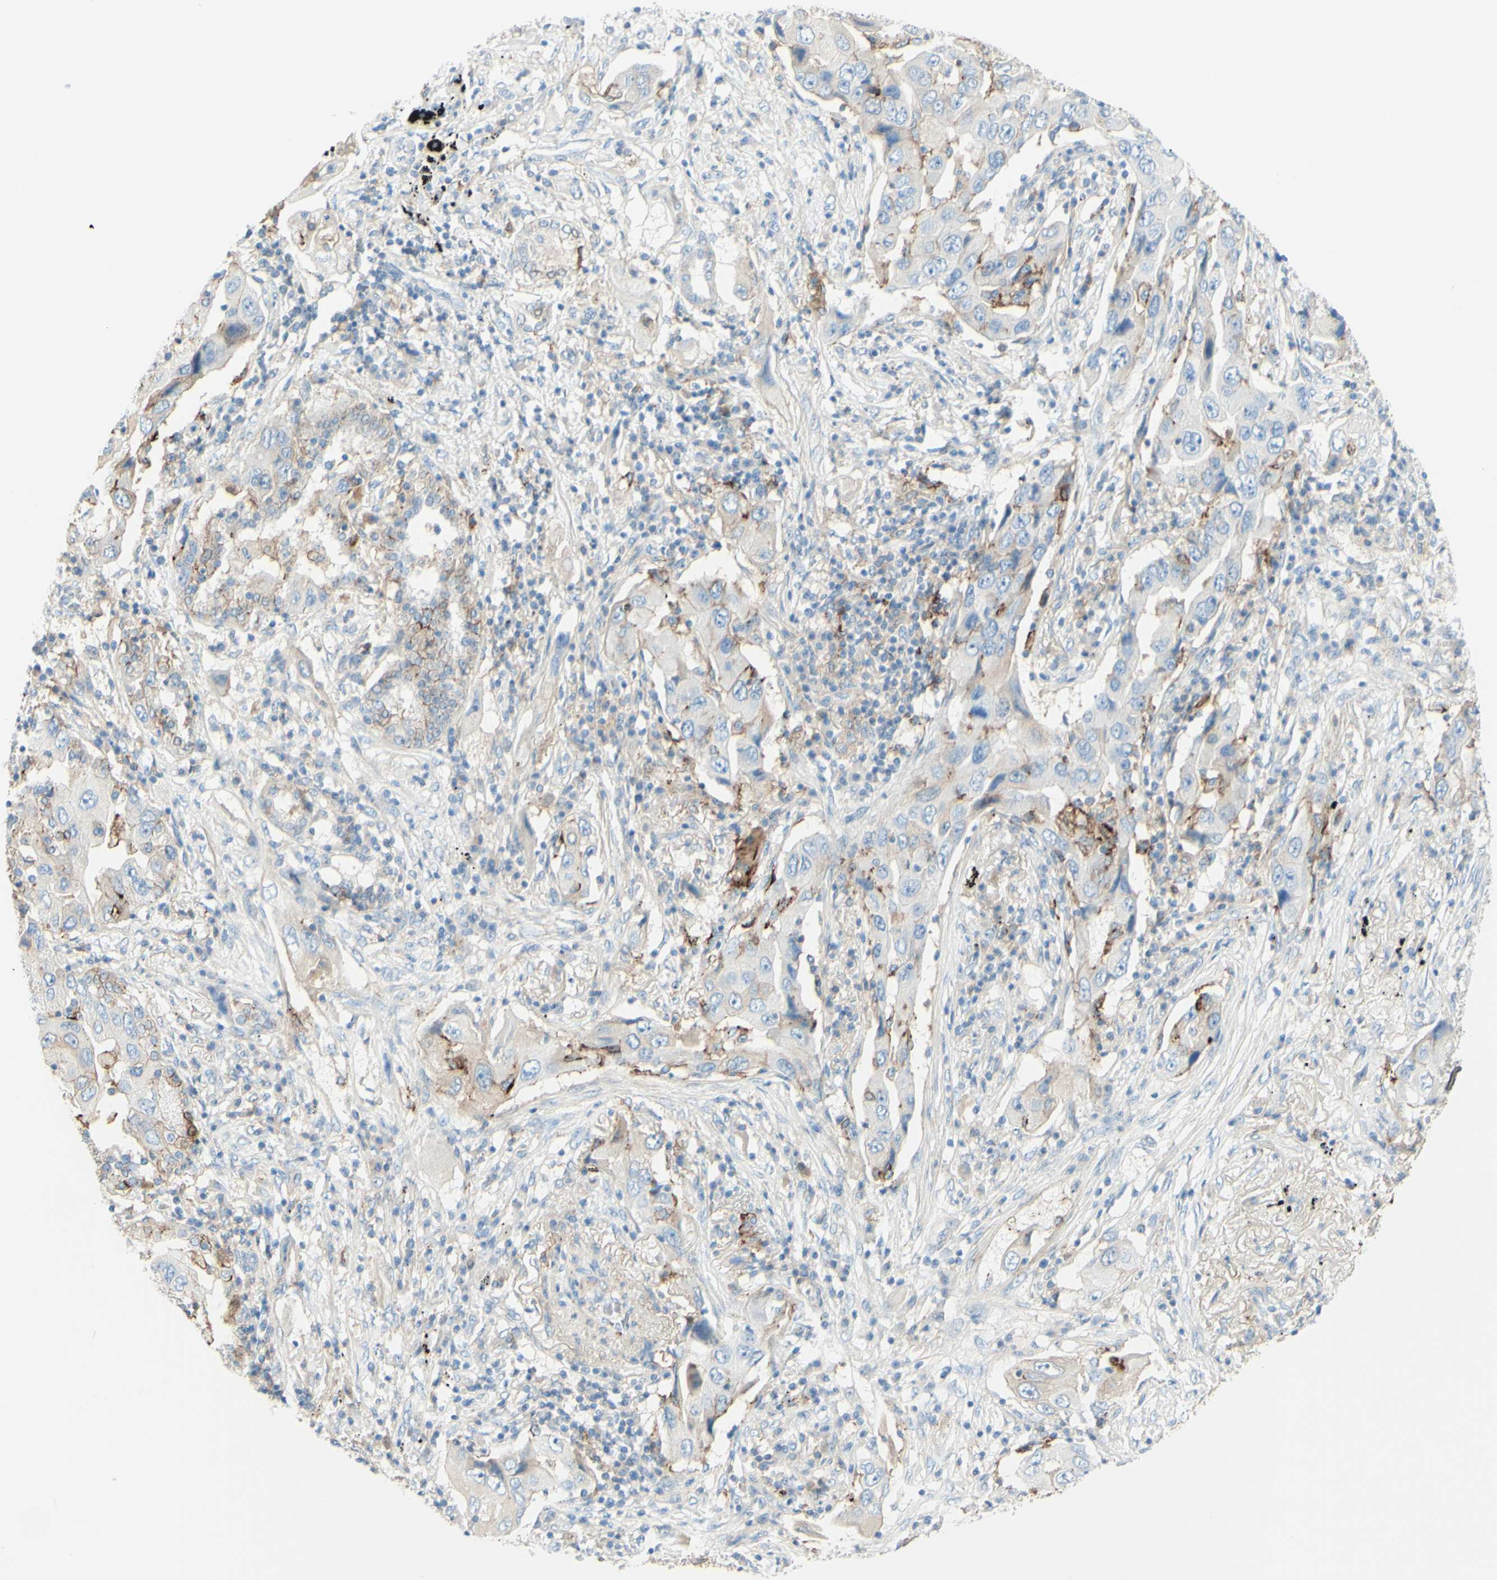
{"staining": {"intensity": "weak", "quantity": "<25%", "location": "cytoplasmic/membranous"}, "tissue": "lung cancer", "cell_type": "Tumor cells", "image_type": "cancer", "snomed": [{"axis": "morphology", "description": "Adenocarcinoma, NOS"}, {"axis": "topography", "description": "Lung"}], "caption": "DAB (3,3'-diaminobenzidine) immunohistochemical staining of human lung cancer demonstrates no significant staining in tumor cells.", "gene": "ALCAM", "patient": {"sex": "female", "age": 65}}